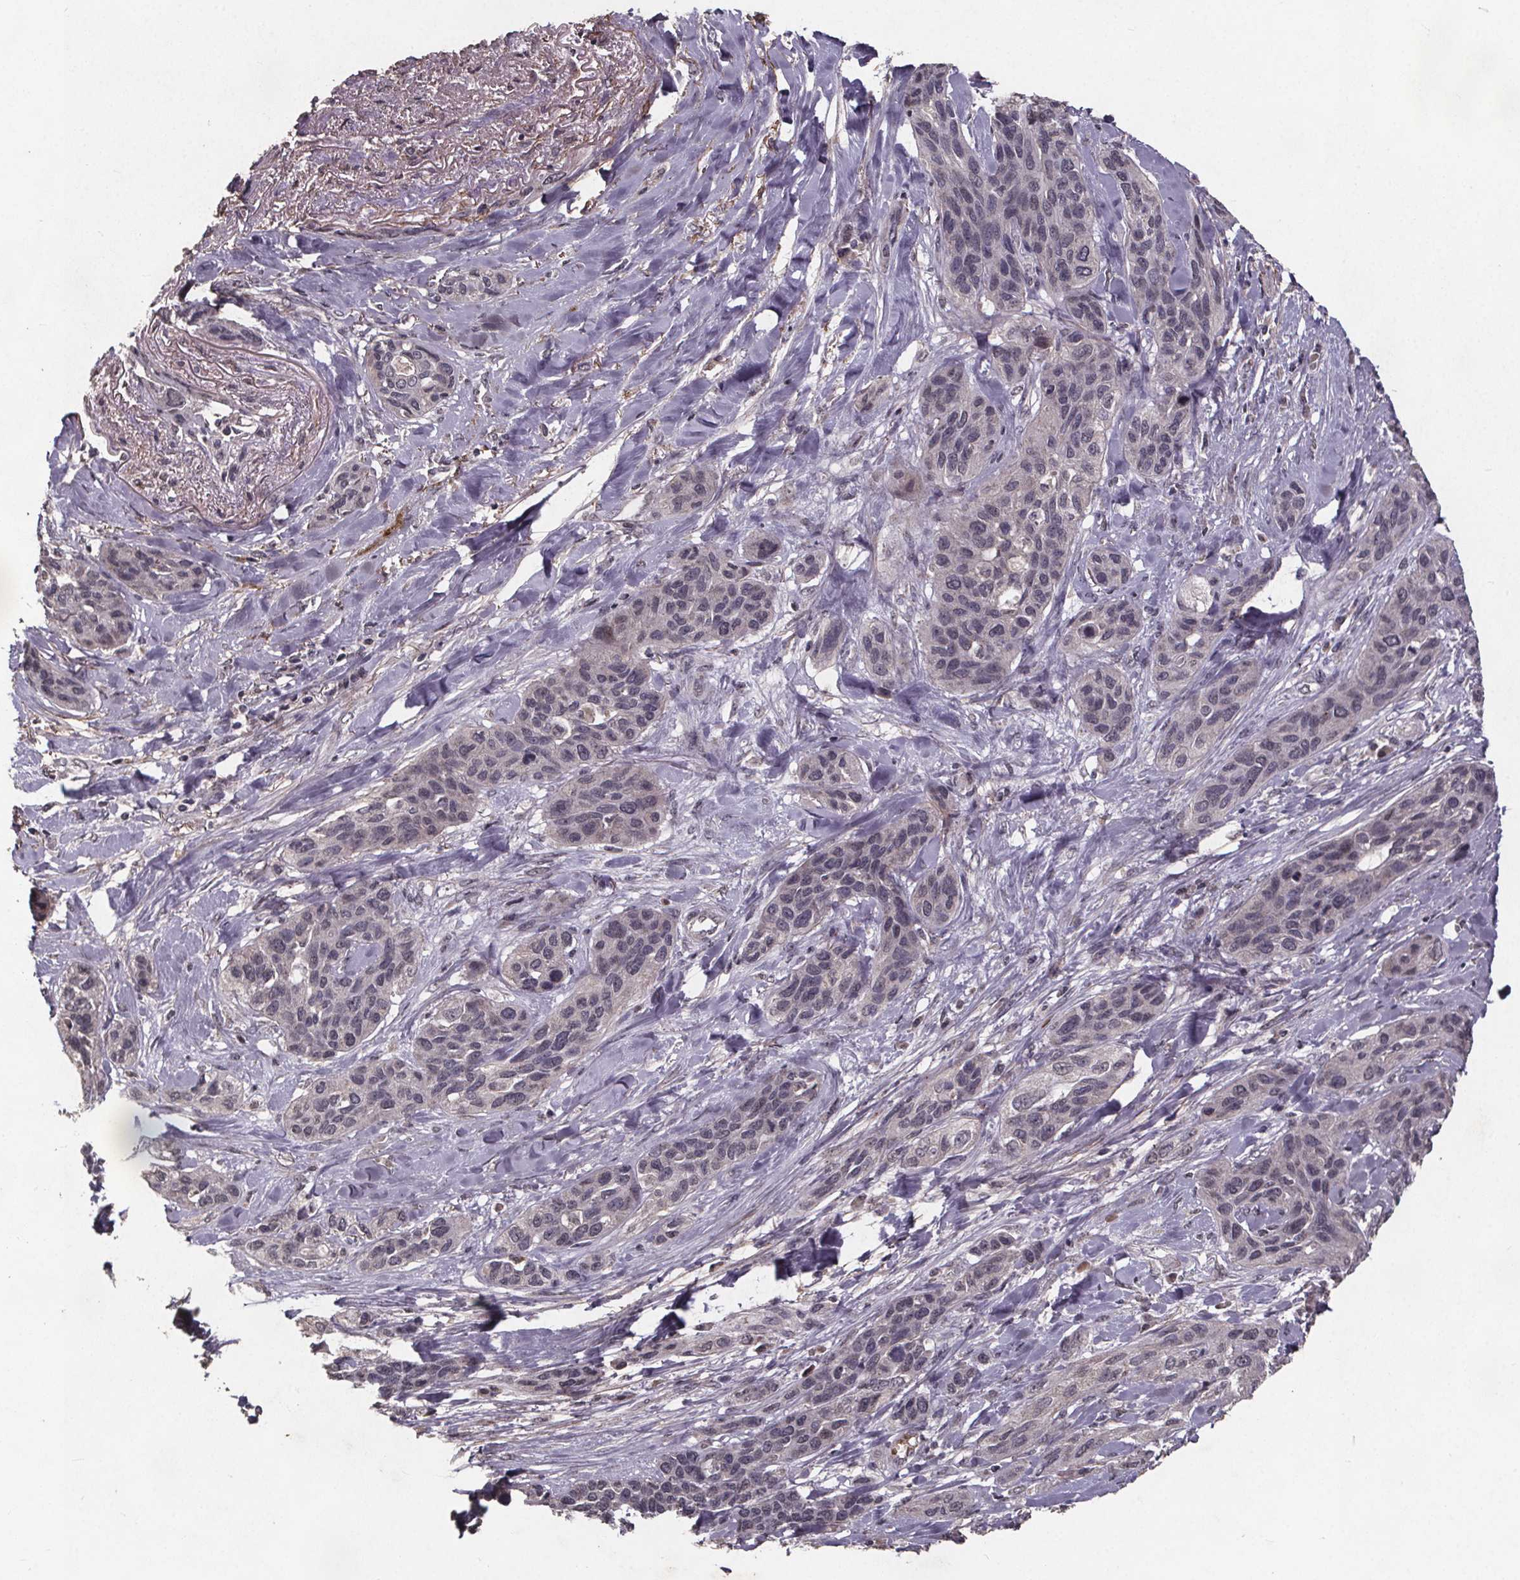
{"staining": {"intensity": "negative", "quantity": "none", "location": "none"}, "tissue": "lung cancer", "cell_type": "Tumor cells", "image_type": "cancer", "snomed": [{"axis": "morphology", "description": "Squamous cell carcinoma, NOS"}, {"axis": "topography", "description": "Lung"}], "caption": "DAB (3,3'-diaminobenzidine) immunohistochemical staining of human lung squamous cell carcinoma displays no significant positivity in tumor cells.", "gene": "GPX3", "patient": {"sex": "female", "age": 70}}